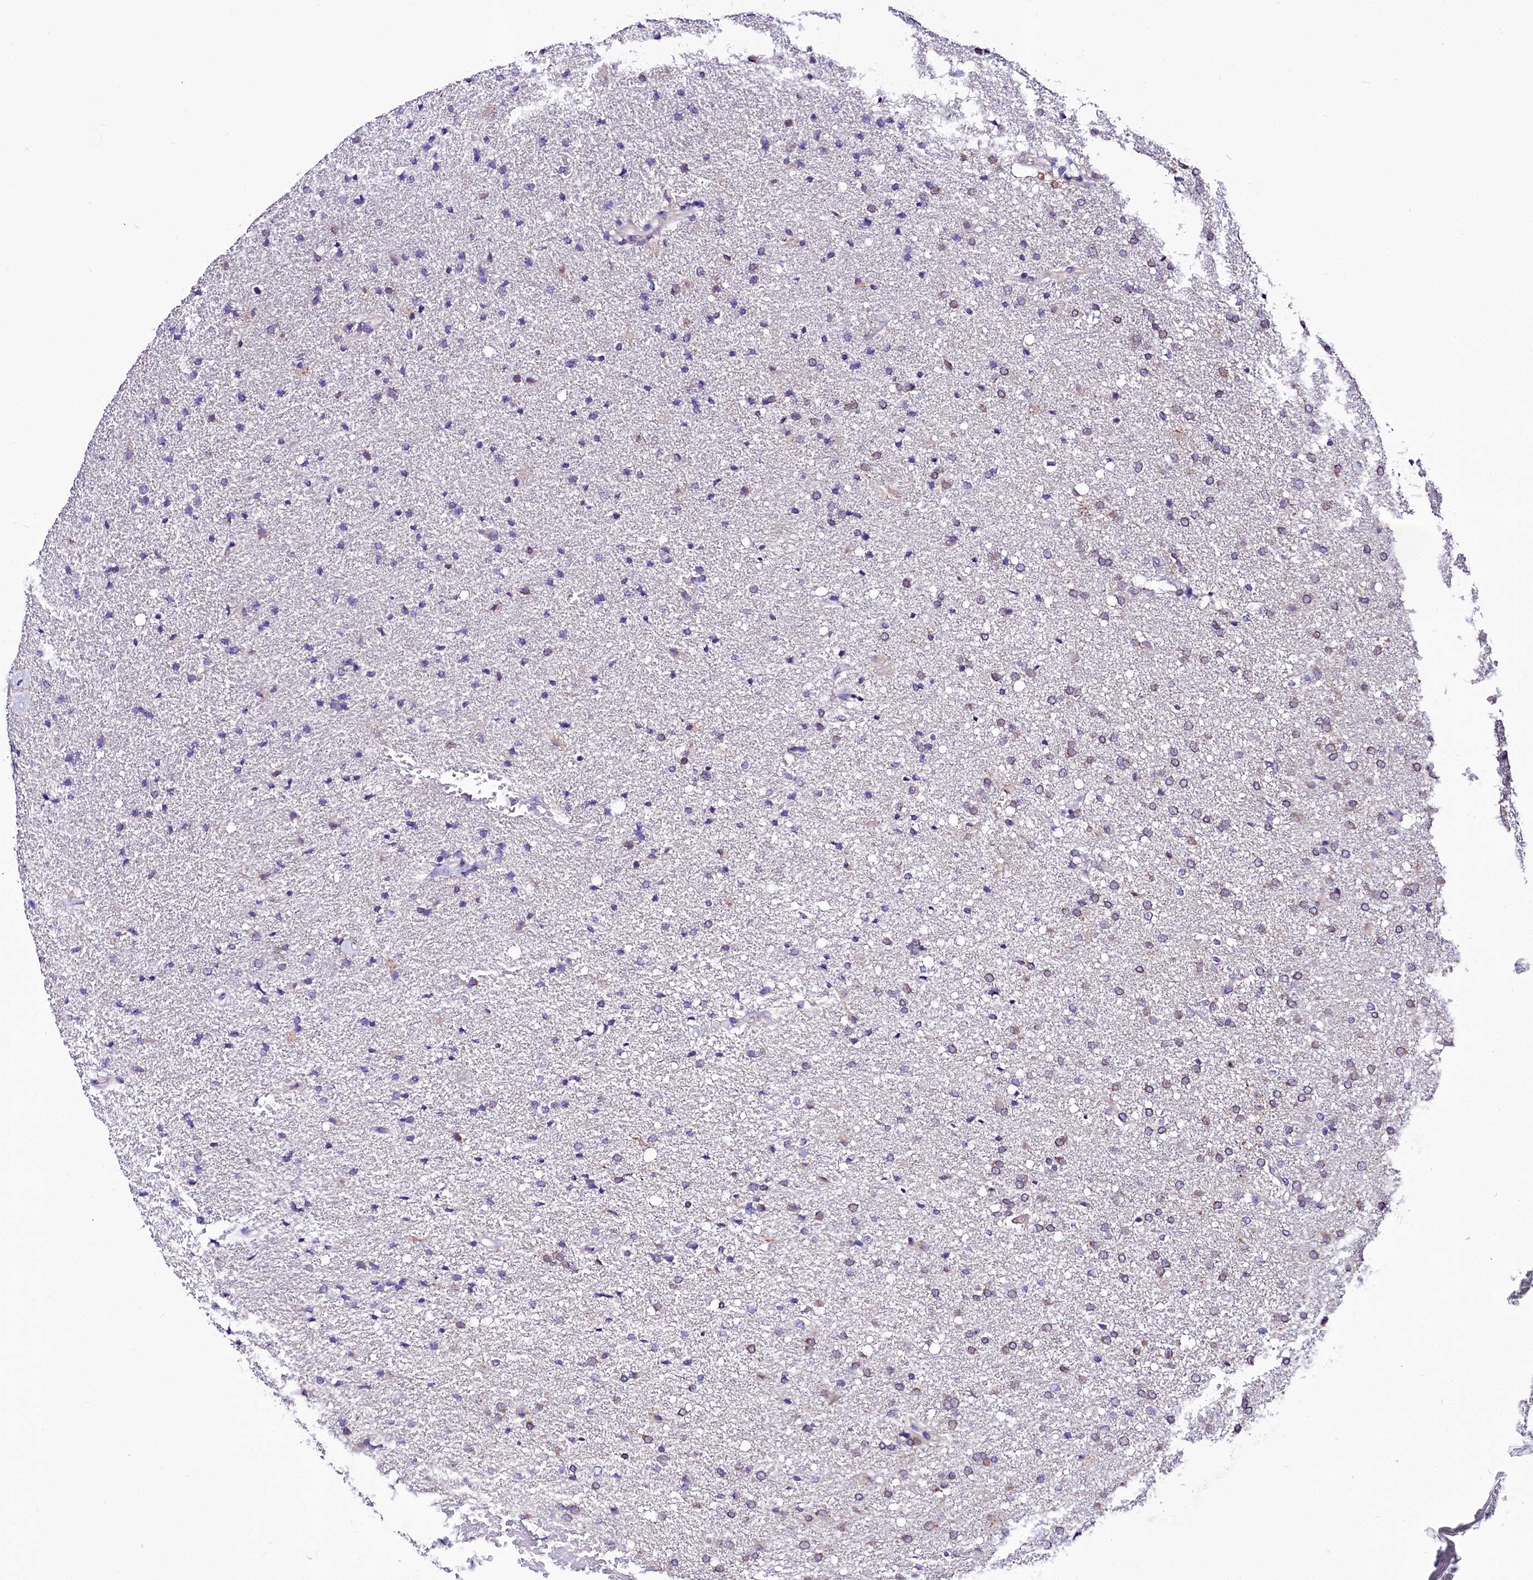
{"staining": {"intensity": "weak", "quantity": "<25%", "location": "cytoplasmic/membranous"}, "tissue": "glioma", "cell_type": "Tumor cells", "image_type": "cancer", "snomed": [{"axis": "morphology", "description": "Glioma, malignant, High grade"}, {"axis": "topography", "description": "Brain"}], "caption": "Immunohistochemistry (IHC) photomicrograph of malignant glioma (high-grade) stained for a protein (brown), which exhibits no positivity in tumor cells.", "gene": "ABHD5", "patient": {"sex": "male", "age": 72}}